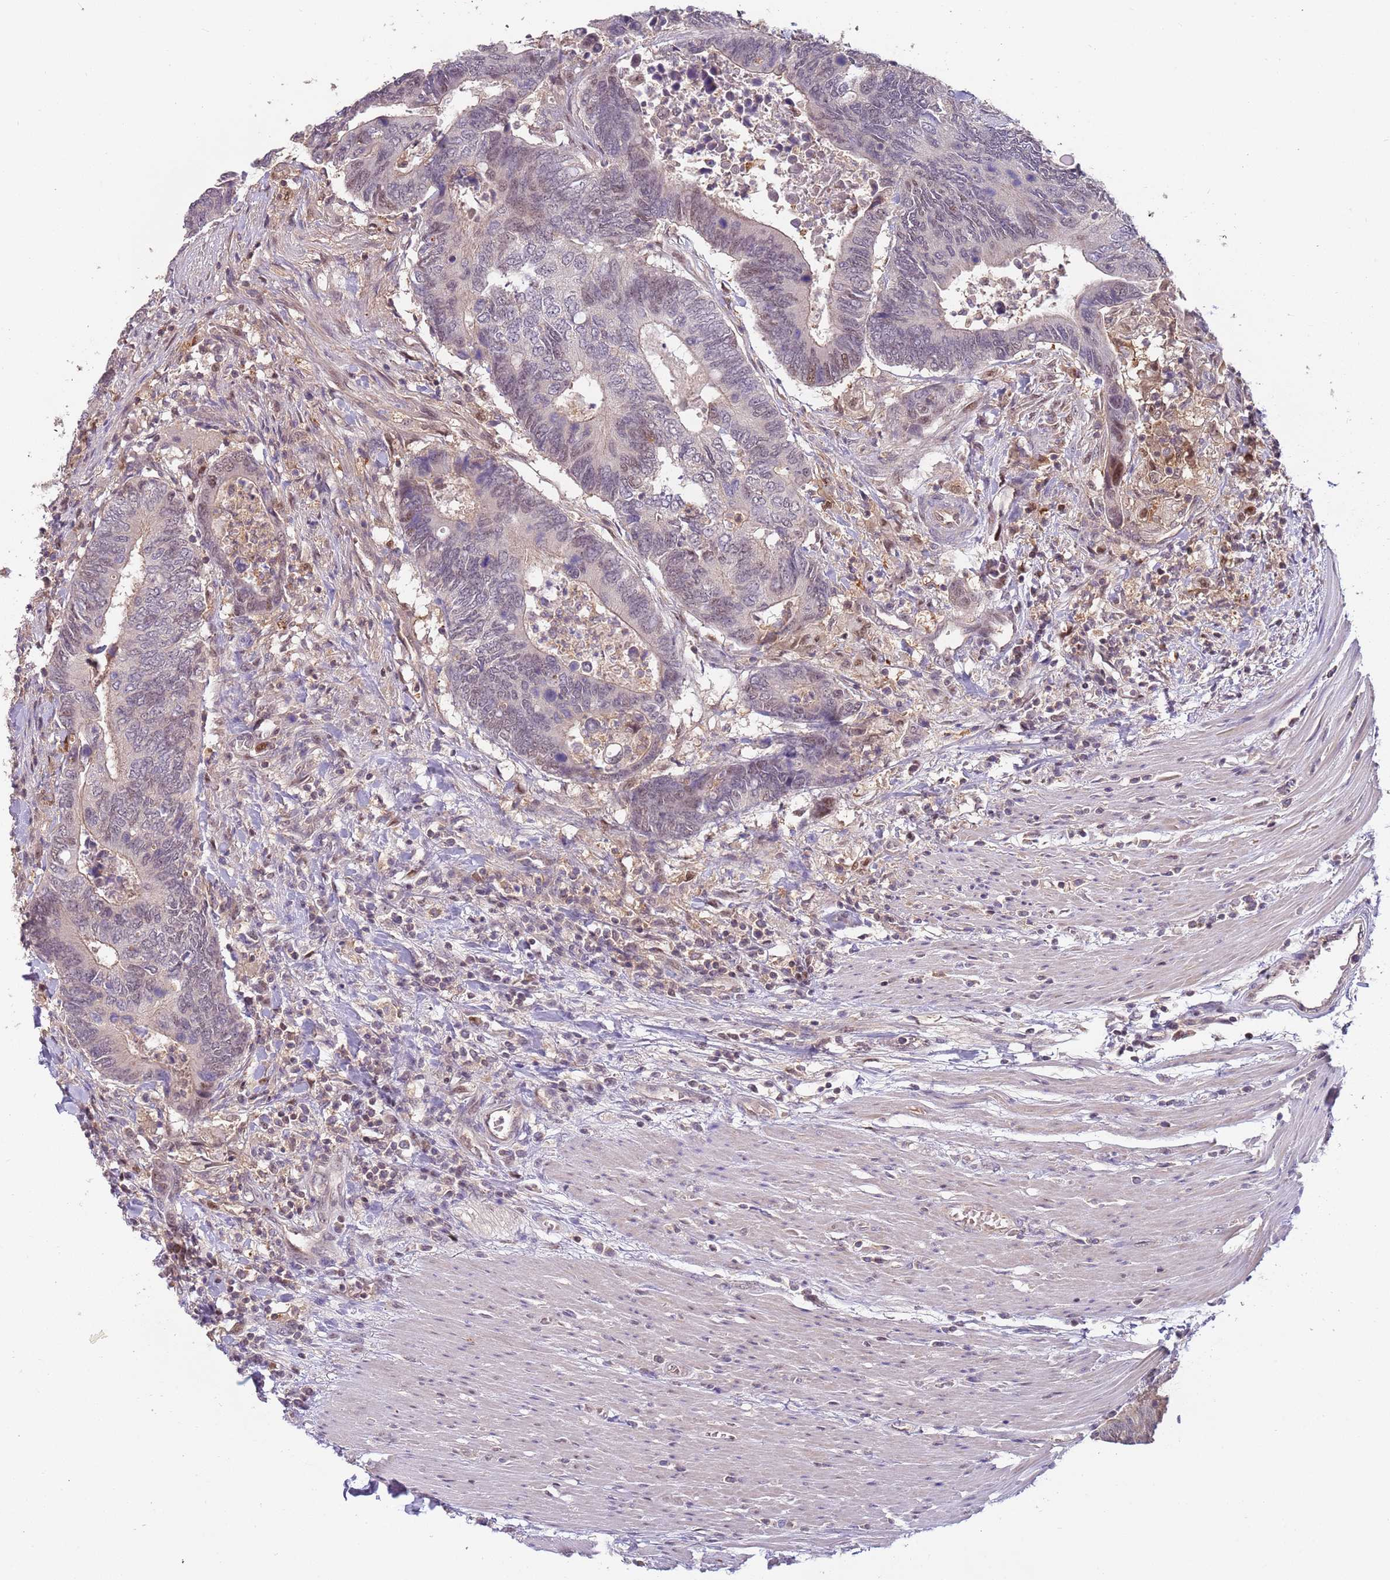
{"staining": {"intensity": "weak", "quantity": "25%-75%", "location": "nuclear"}, "tissue": "colorectal cancer", "cell_type": "Tumor cells", "image_type": "cancer", "snomed": [{"axis": "morphology", "description": "Adenocarcinoma, NOS"}, {"axis": "topography", "description": "Colon"}], "caption": "Colorectal cancer (adenocarcinoma) was stained to show a protein in brown. There is low levels of weak nuclear positivity in about 25%-75% of tumor cells.", "gene": "GSTO2", "patient": {"sex": "male", "age": 87}}